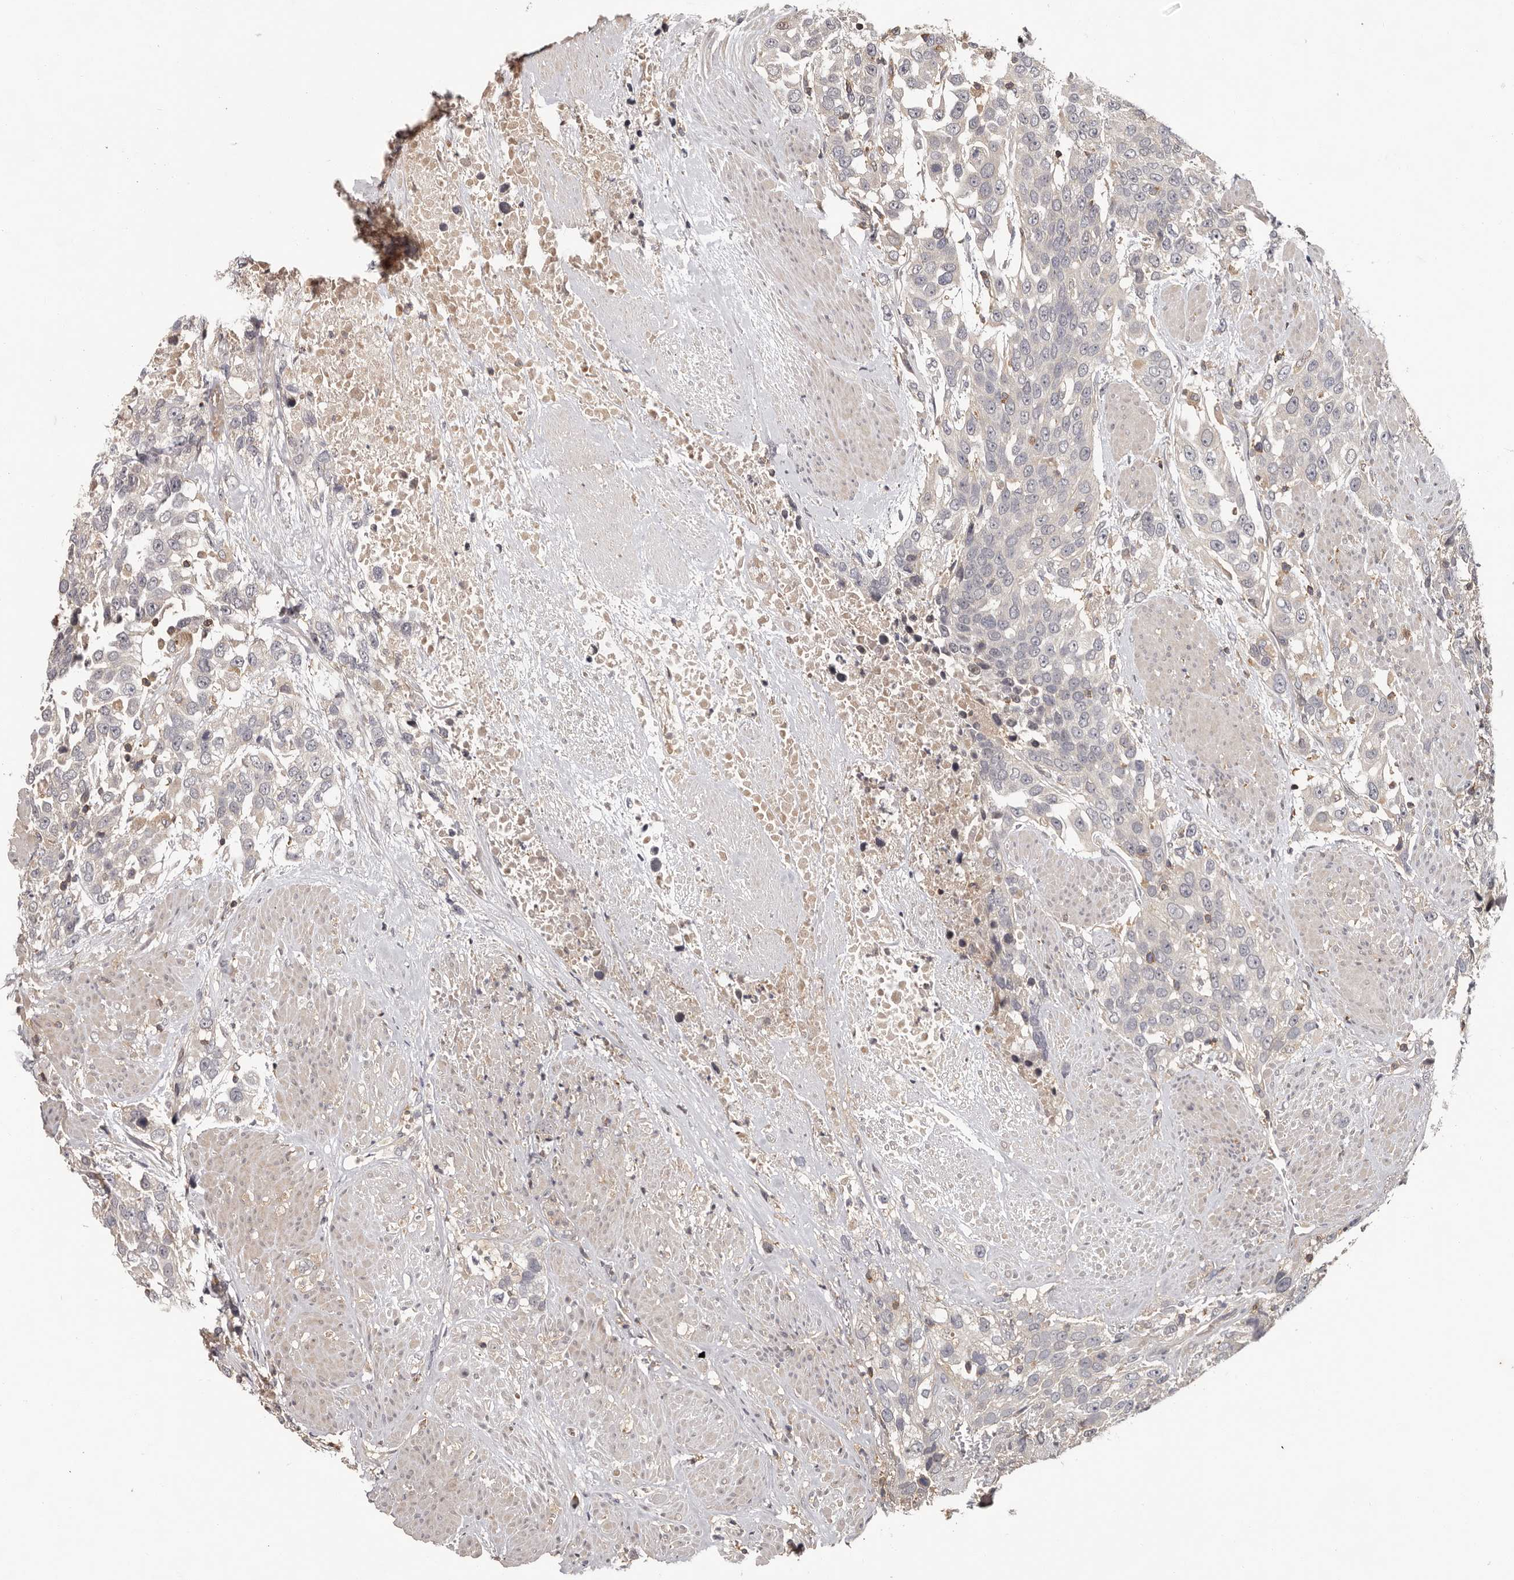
{"staining": {"intensity": "negative", "quantity": "none", "location": "none"}, "tissue": "urothelial cancer", "cell_type": "Tumor cells", "image_type": "cancer", "snomed": [{"axis": "morphology", "description": "Urothelial carcinoma, High grade"}, {"axis": "topography", "description": "Urinary bladder"}], "caption": "Human high-grade urothelial carcinoma stained for a protein using immunohistochemistry (IHC) shows no positivity in tumor cells.", "gene": "ANKRD44", "patient": {"sex": "female", "age": 80}}